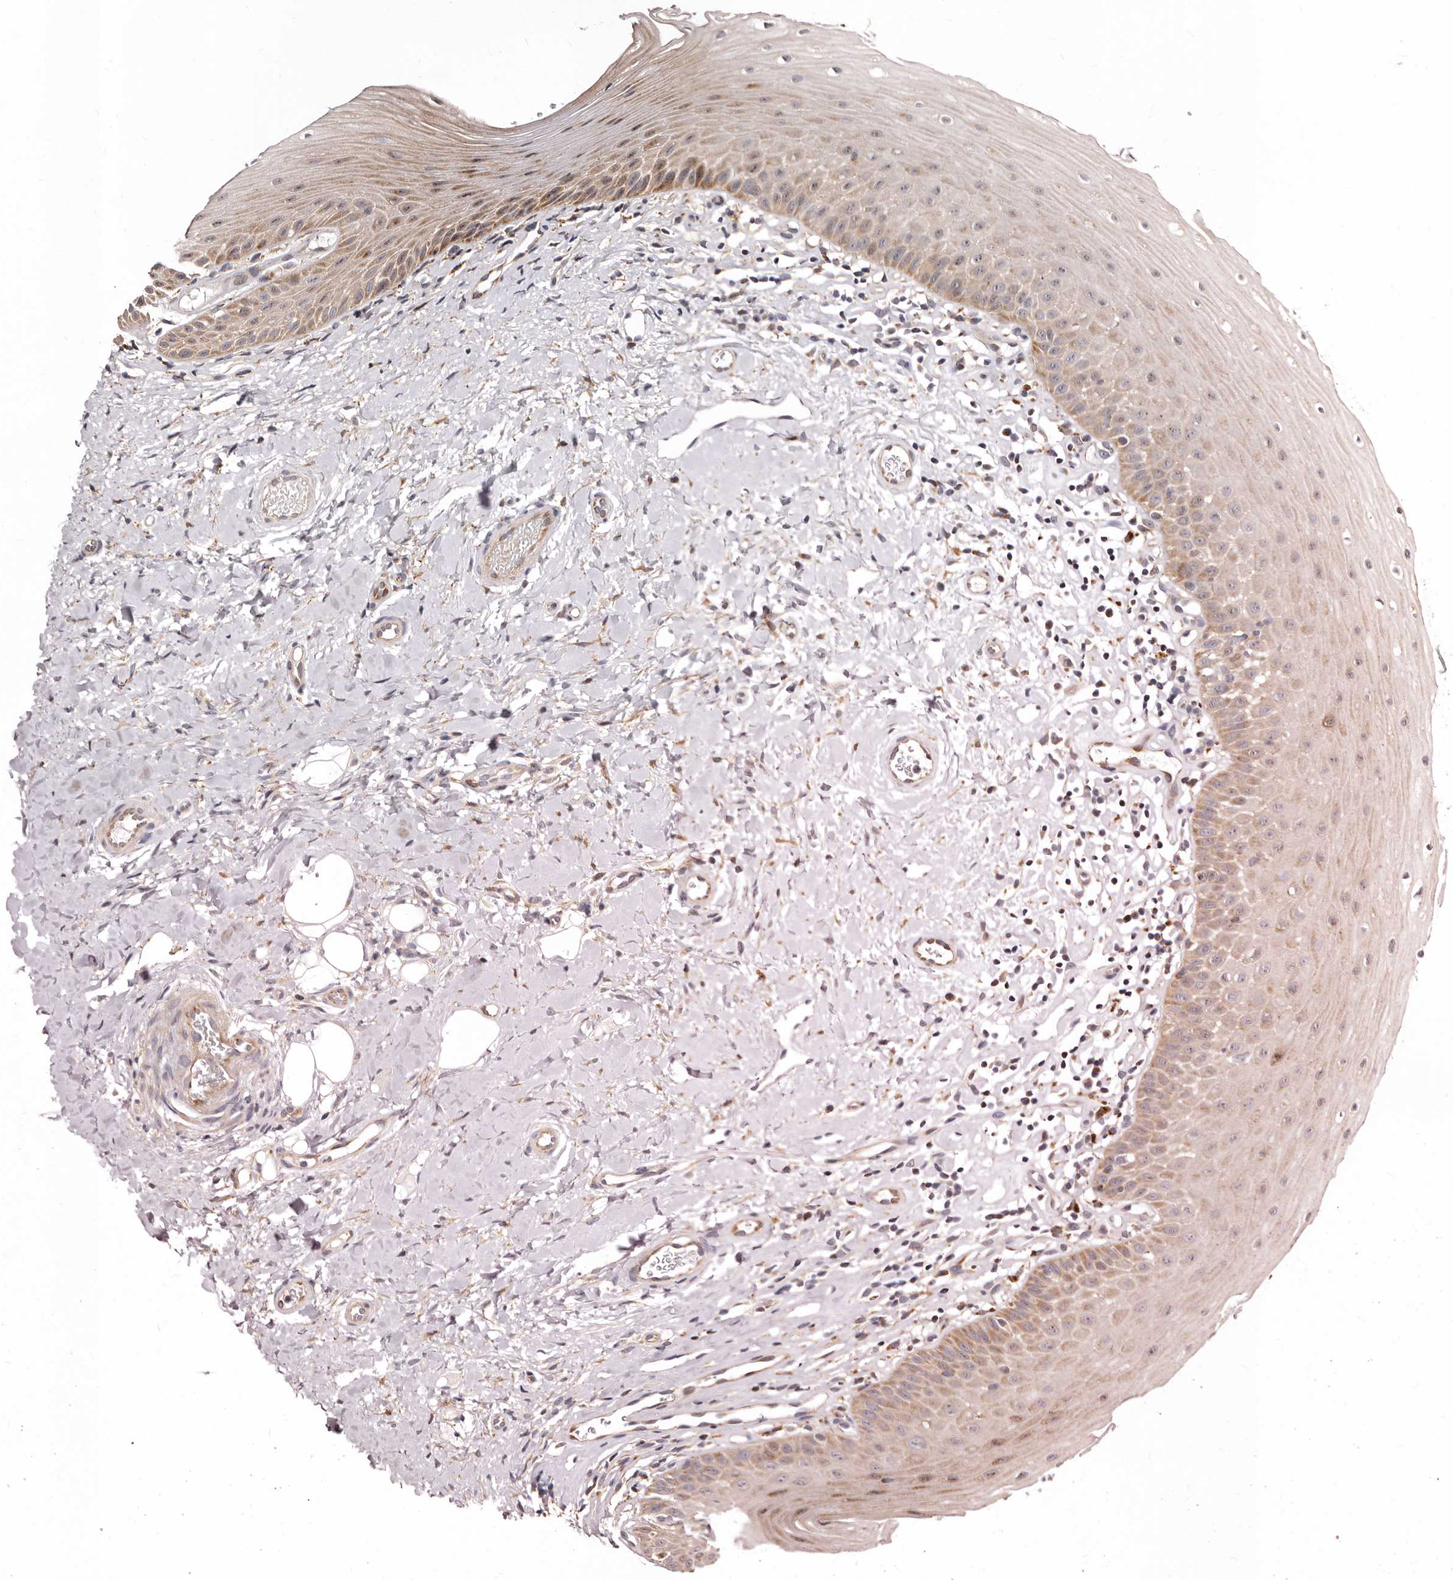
{"staining": {"intensity": "moderate", "quantity": ">75%", "location": "cytoplasmic/membranous"}, "tissue": "oral mucosa", "cell_type": "Squamous epithelial cells", "image_type": "normal", "snomed": [{"axis": "morphology", "description": "Normal tissue, NOS"}, {"axis": "topography", "description": "Oral tissue"}], "caption": "DAB (3,3'-diaminobenzidine) immunohistochemical staining of unremarkable oral mucosa reveals moderate cytoplasmic/membranous protein positivity in approximately >75% of squamous epithelial cells.", "gene": "SMC4", "patient": {"sex": "female", "age": 56}}